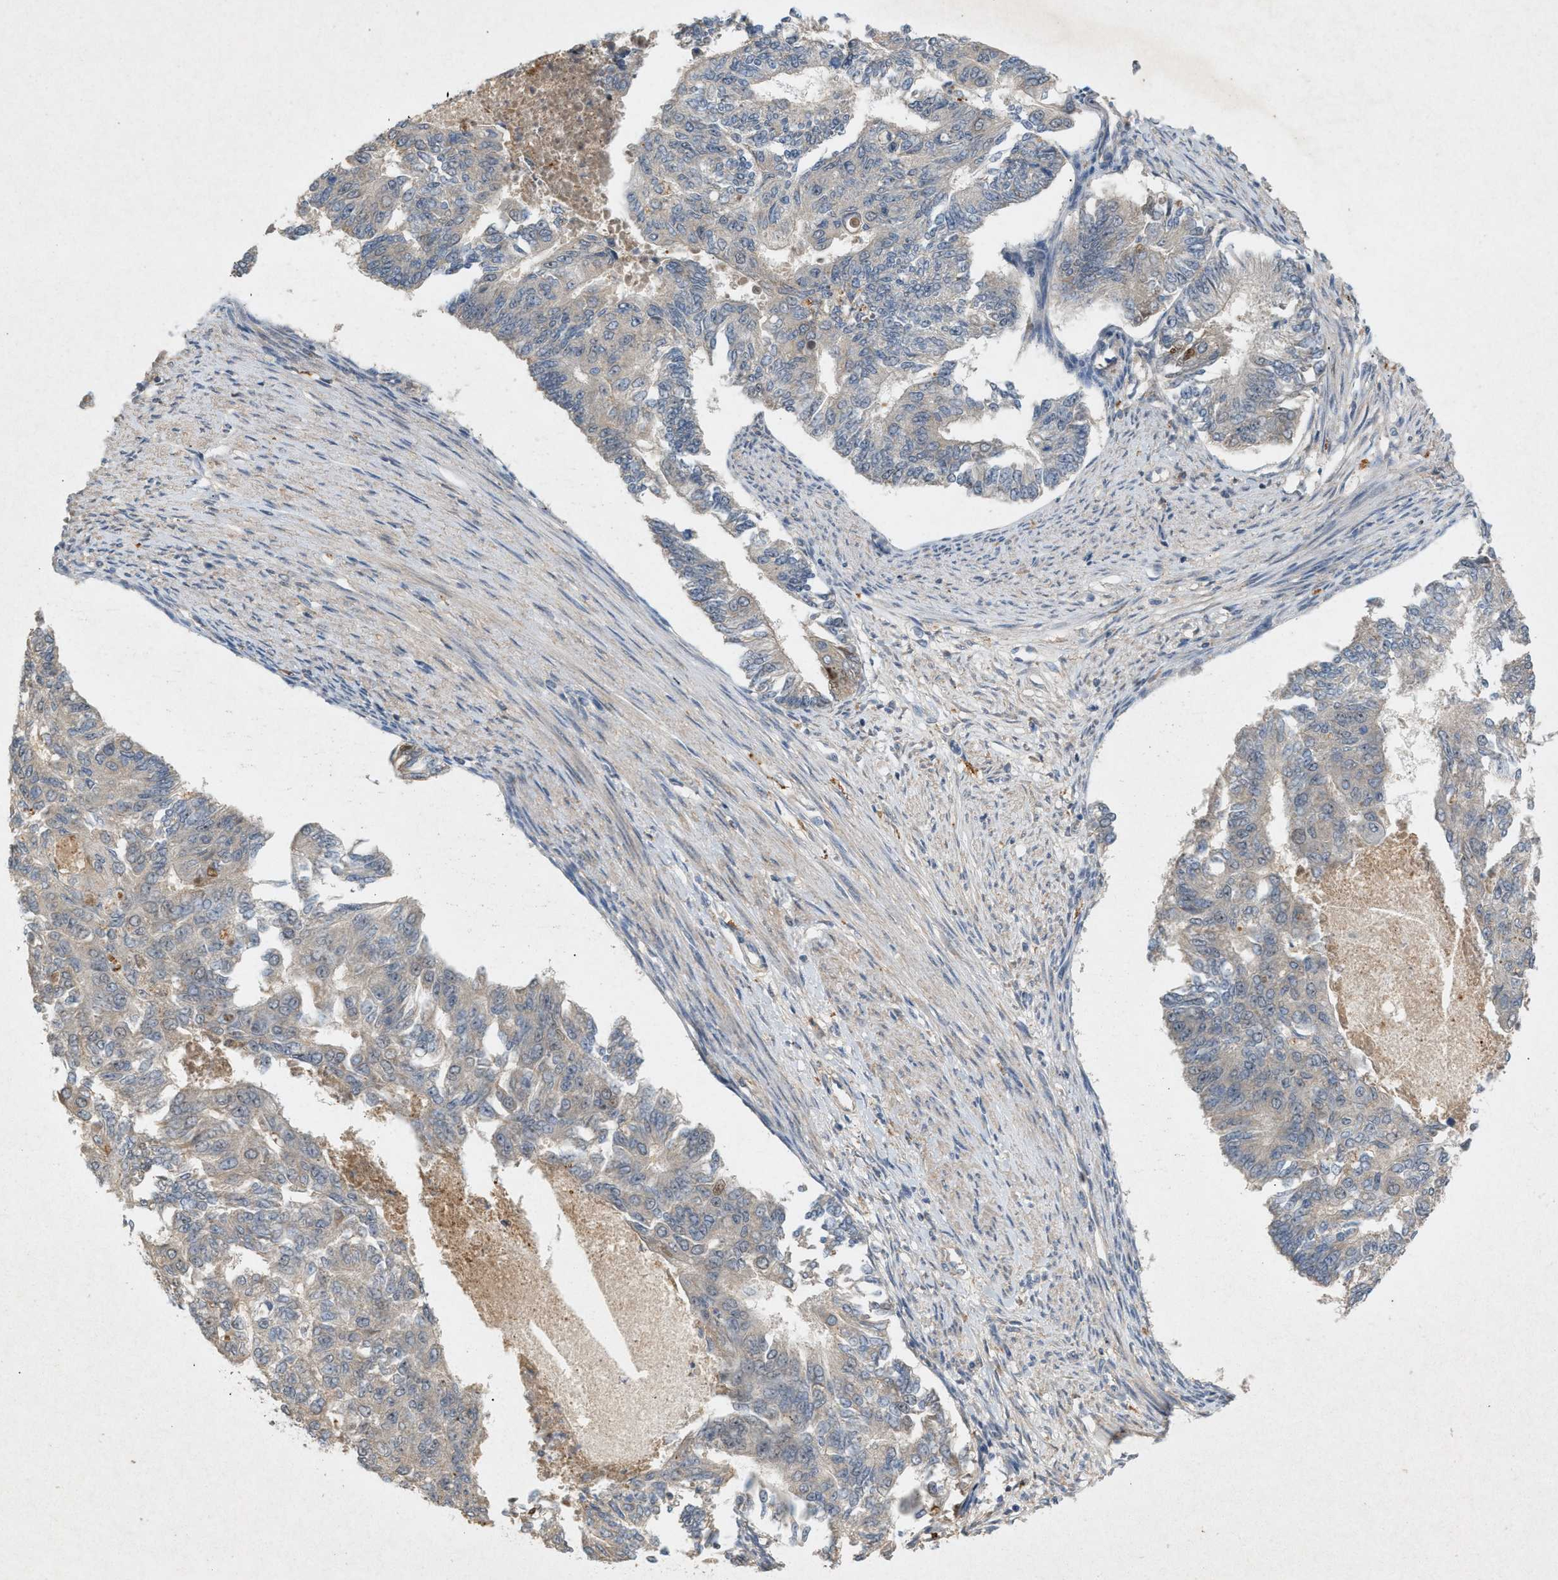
{"staining": {"intensity": "negative", "quantity": "none", "location": "none"}, "tissue": "endometrial cancer", "cell_type": "Tumor cells", "image_type": "cancer", "snomed": [{"axis": "morphology", "description": "Adenocarcinoma, NOS"}, {"axis": "topography", "description": "Endometrium"}], "caption": "Immunohistochemistry (IHC) histopathology image of endometrial adenocarcinoma stained for a protein (brown), which reveals no staining in tumor cells. (Stains: DAB immunohistochemistry (IHC) with hematoxylin counter stain, Microscopy: brightfield microscopy at high magnification).", "gene": "DCAF7", "patient": {"sex": "female", "age": 32}}